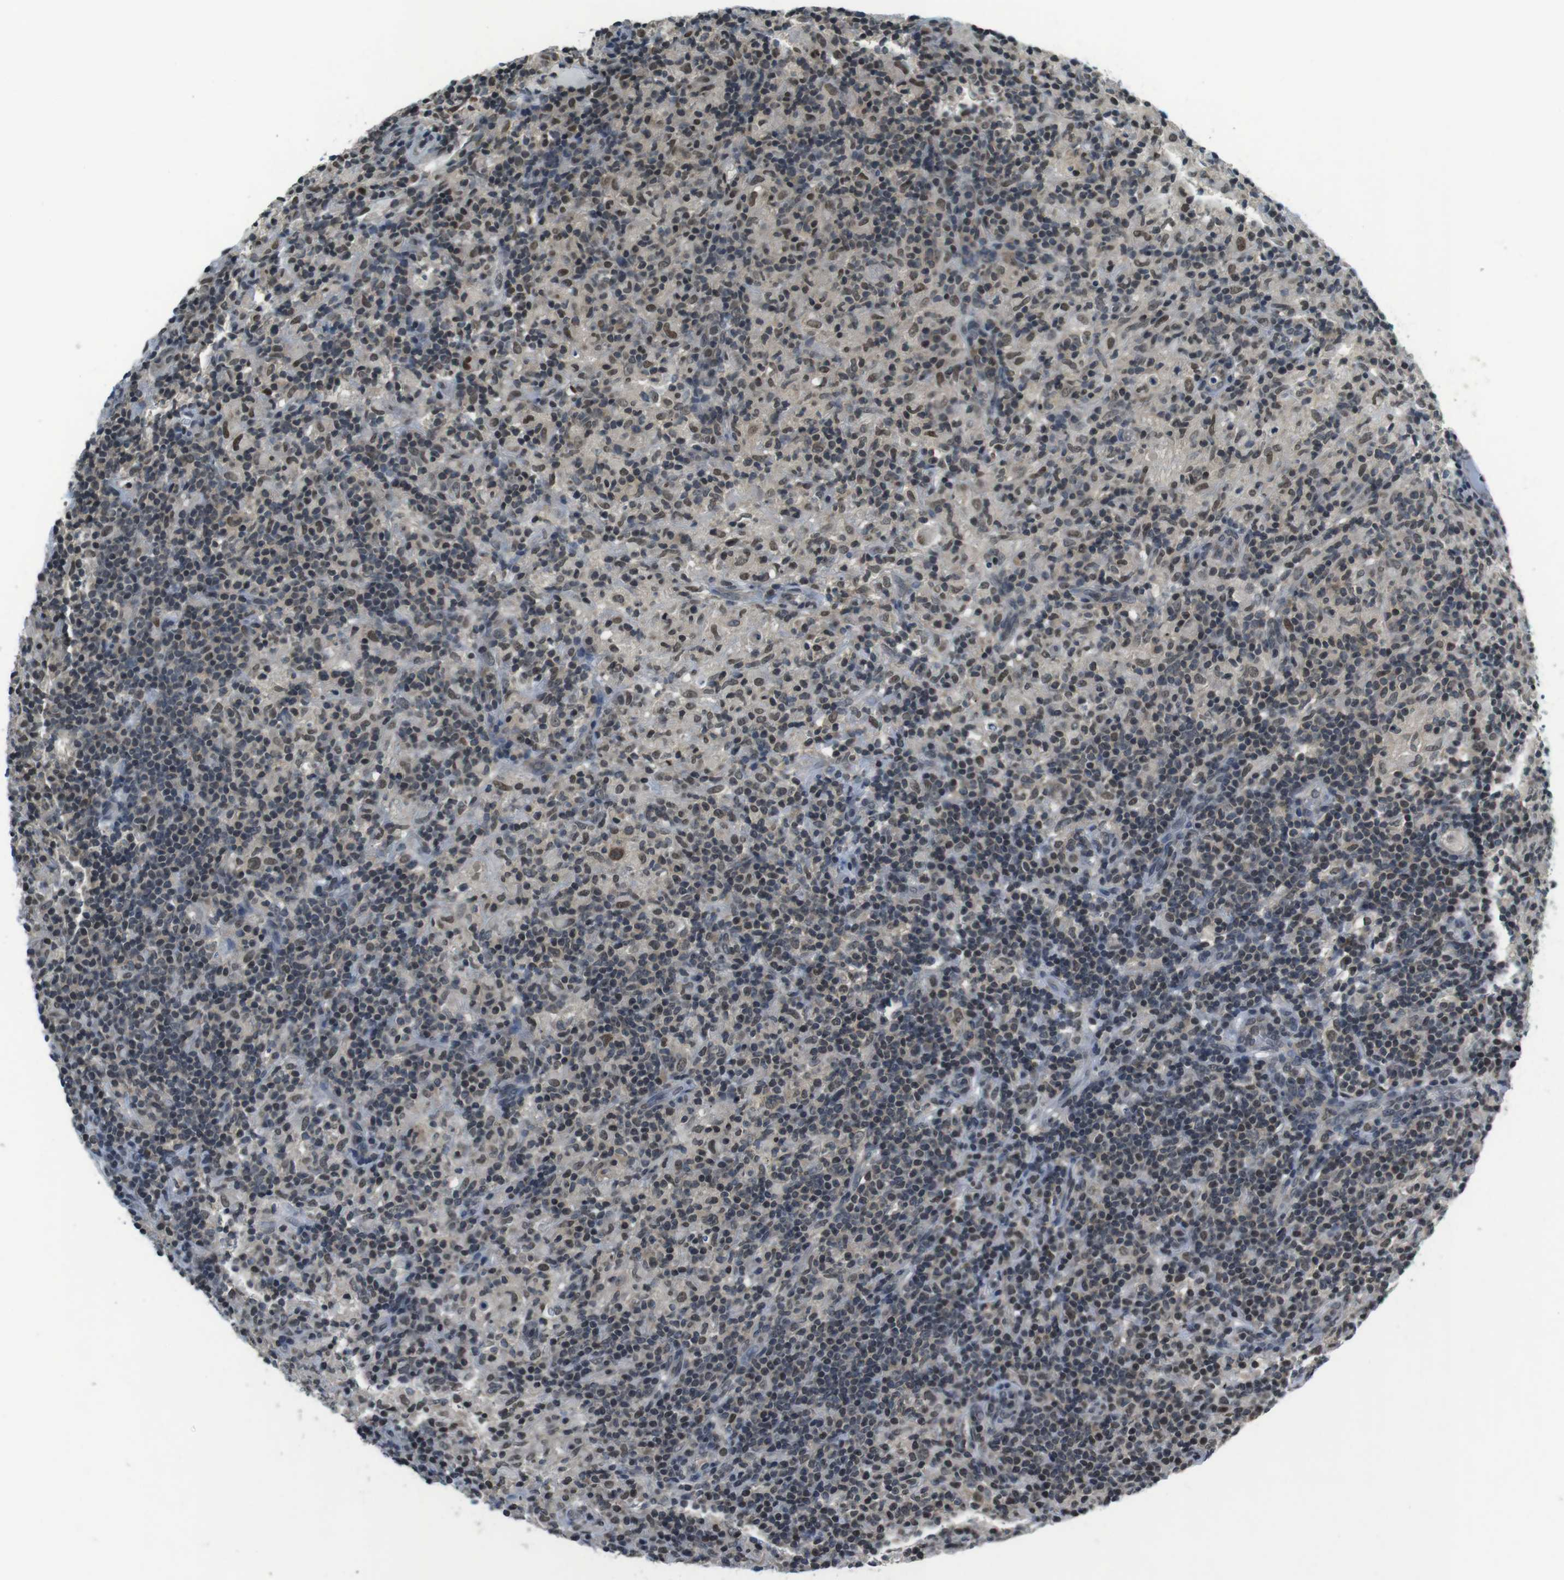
{"staining": {"intensity": "moderate", "quantity": ">75%", "location": "cytoplasmic/membranous,nuclear"}, "tissue": "lymphoma", "cell_type": "Tumor cells", "image_type": "cancer", "snomed": [{"axis": "morphology", "description": "Hodgkin's disease, NOS"}, {"axis": "topography", "description": "Lymph node"}], "caption": "Immunohistochemical staining of Hodgkin's disease reveals medium levels of moderate cytoplasmic/membranous and nuclear staining in approximately >75% of tumor cells.", "gene": "NEK4", "patient": {"sex": "male", "age": 70}}